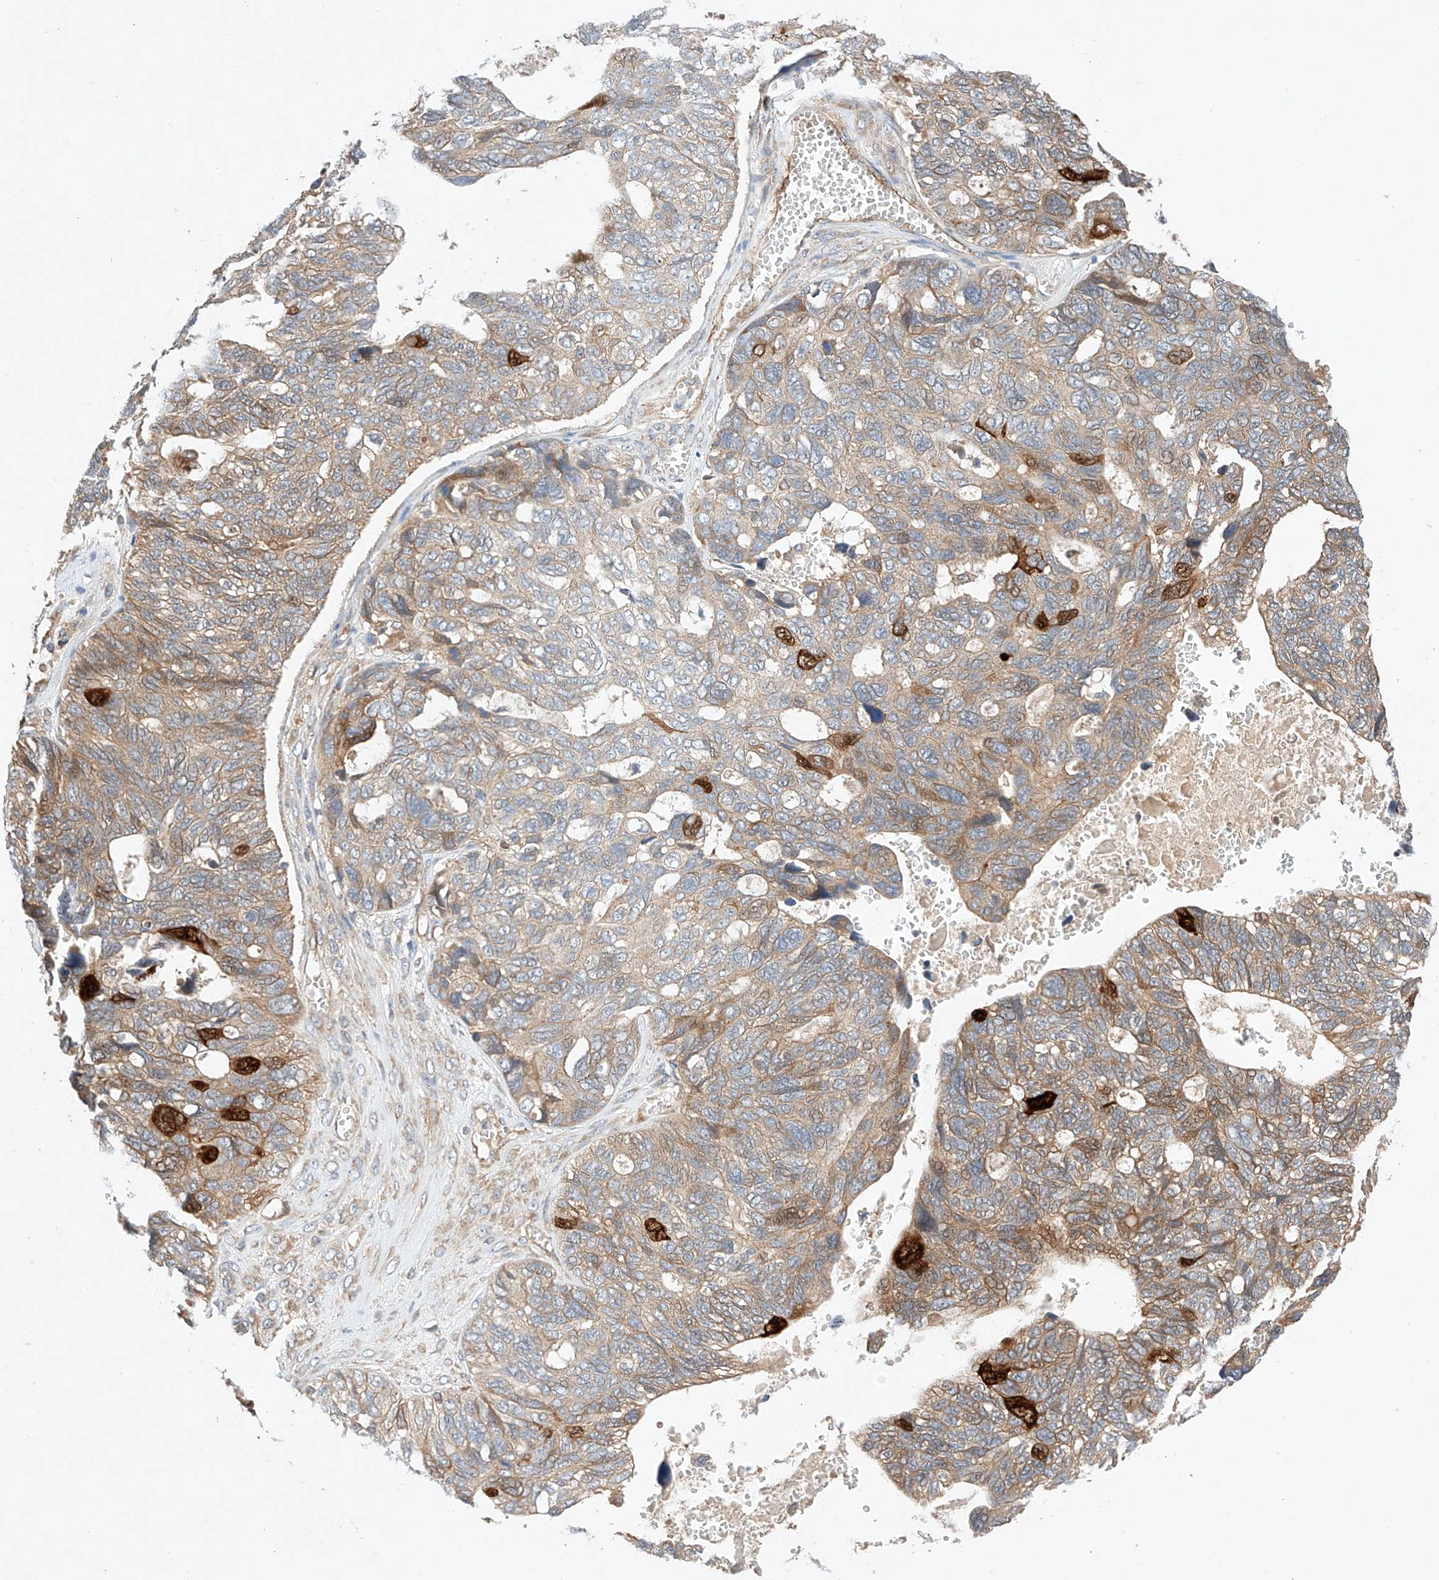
{"staining": {"intensity": "strong", "quantity": "<25%", "location": "cytoplasmic/membranous"}, "tissue": "ovarian cancer", "cell_type": "Tumor cells", "image_type": "cancer", "snomed": [{"axis": "morphology", "description": "Cystadenocarcinoma, serous, NOS"}, {"axis": "topography", "description": "Ovary"}], "caption": "Serous cystadenocarcinoma (ovarian) stained with immunohistochemistry shows strong cytoplasmic/membranous expression in approximately <25% of tumor cells. The staining was performed using DAB to visualize the protein expression in brown, while the nuclei were stained in blue with hematoxylin (Magnification: 20x).", "gene": "RAB23", "patient": {"sex": "female", "age": 79}}